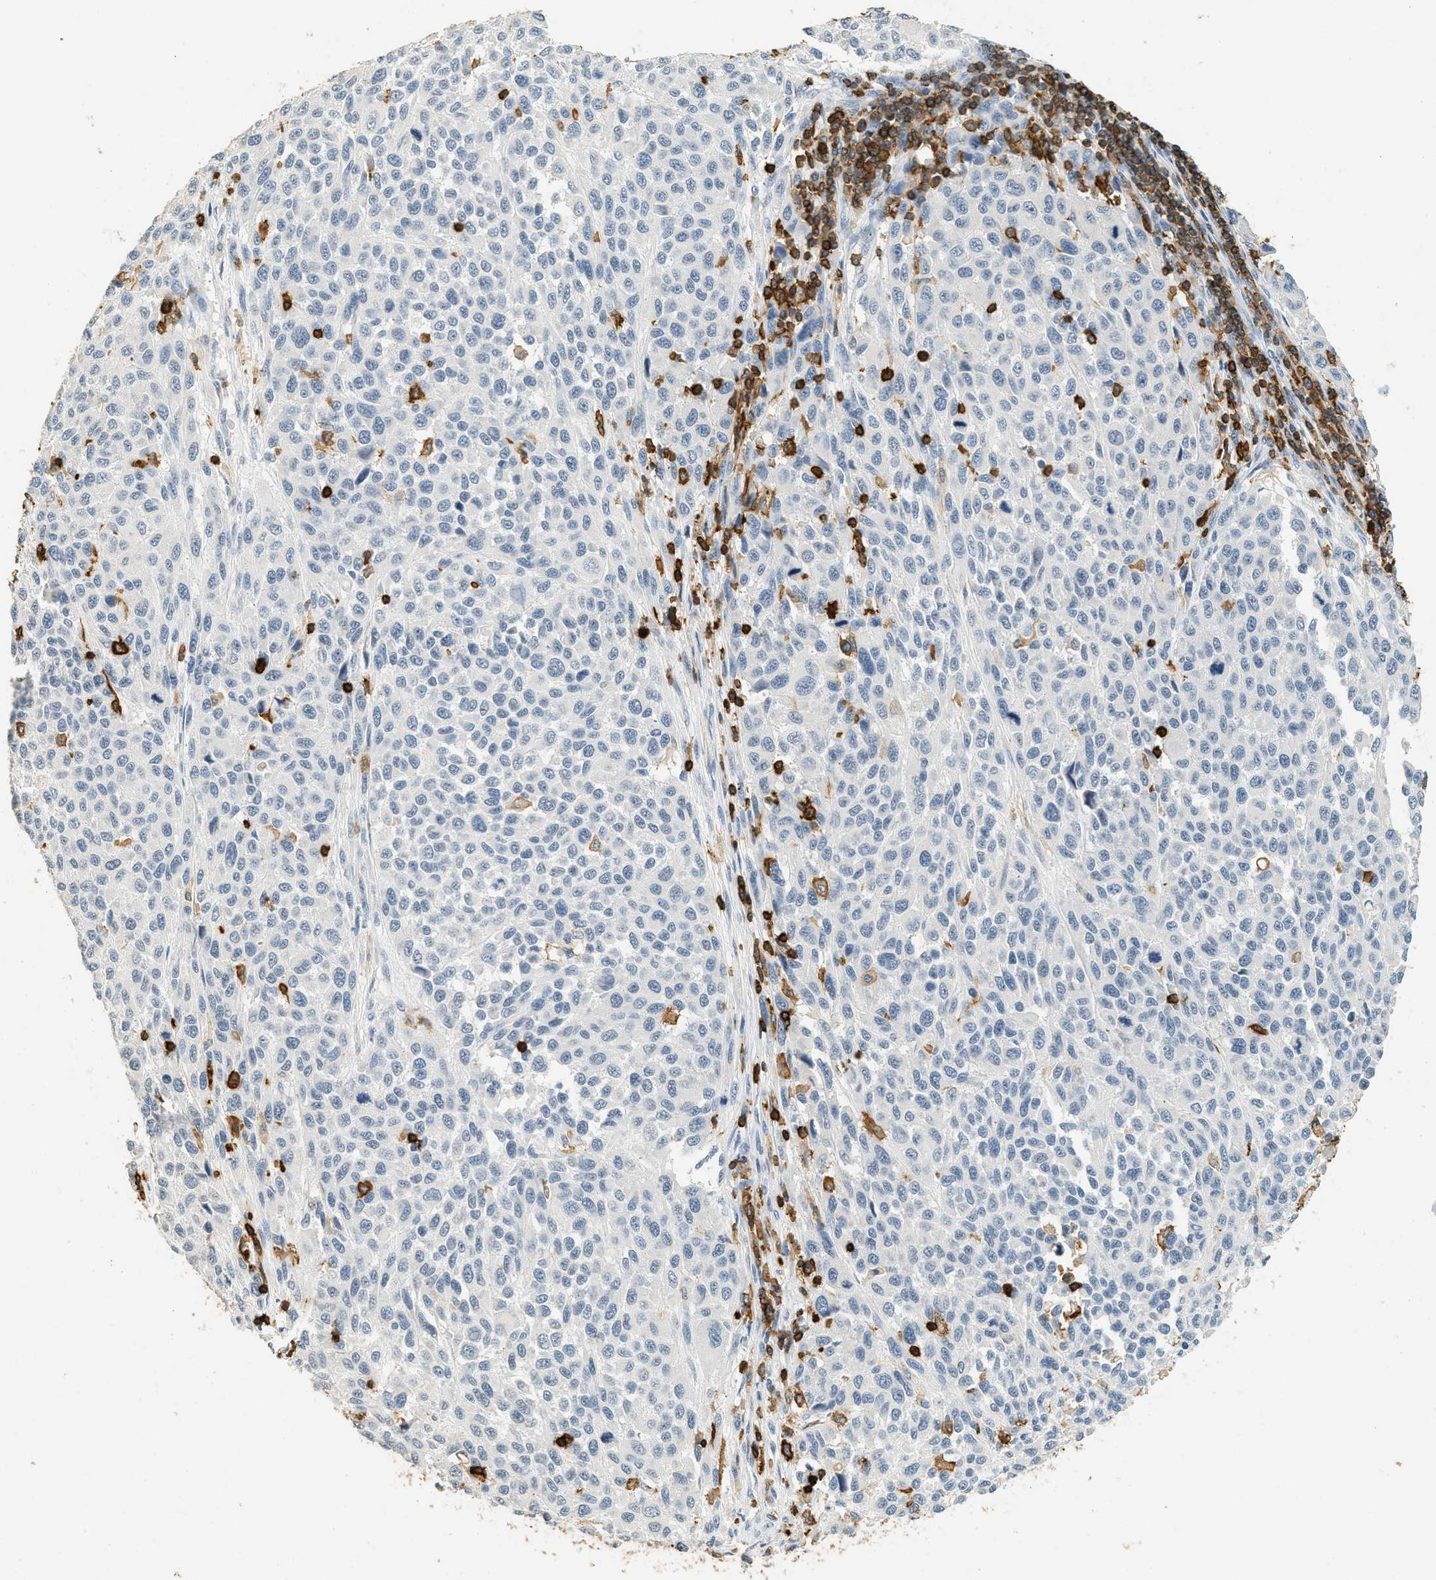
{"staining": {"intensity": "negative", "quantity": "none", "location": "none"}, "tissue": "melanoma", "cell_type": "Tumor cells", "image_type": "cancer", "snomed": [{"axis": "morphology", "description": "Malignant melanoma, Metastatic site"}, {"axis": "topography", "description": "Lymph node"}], "caption": "High power microscopy micrograph of an IHC micrograph of melanoma, revealing no significant expression in tumor cells.", "gene": "LSP1", "patient": {"sex": "male", "age": 61}}